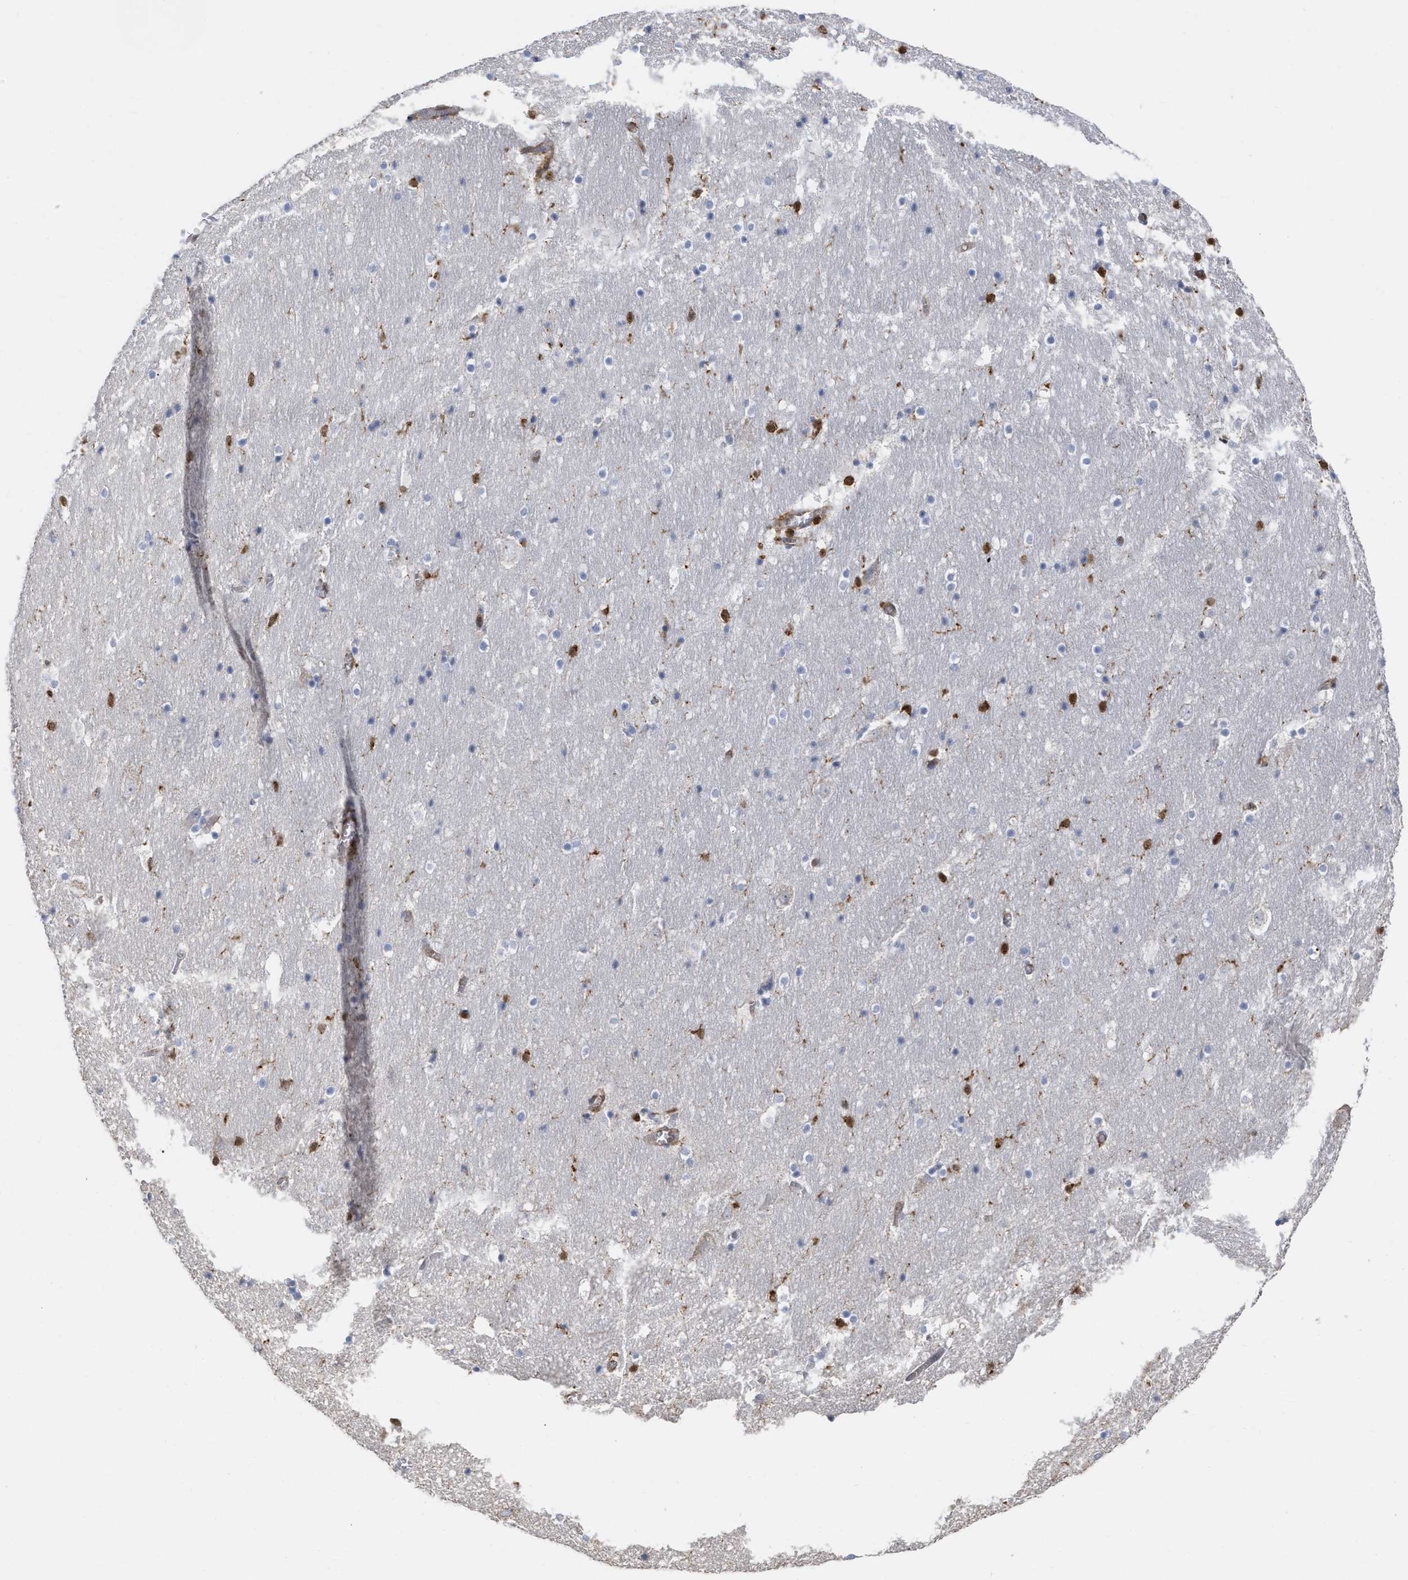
{"staining": {"intensity": "moderate", "quantity": "25%-75%", "location": "cytoplasmic/membranous"}, "tissue": "hippocampus", "cell_type": "Glial cells", "image_type": "normal", "snomed": [{"axis": "morphology", "description": "Normal tissue, NOS"}, {"axis": "topography", "description": "Hippocampus"}], "caption": "Protein analysis of unremarkable hippocampus demonstrates moderate cytoplasmic/membranous expression in about 25%-75% of glial cells.", "gene": "GIMAP4", "patient": {"sex": "male", "age": 45}}